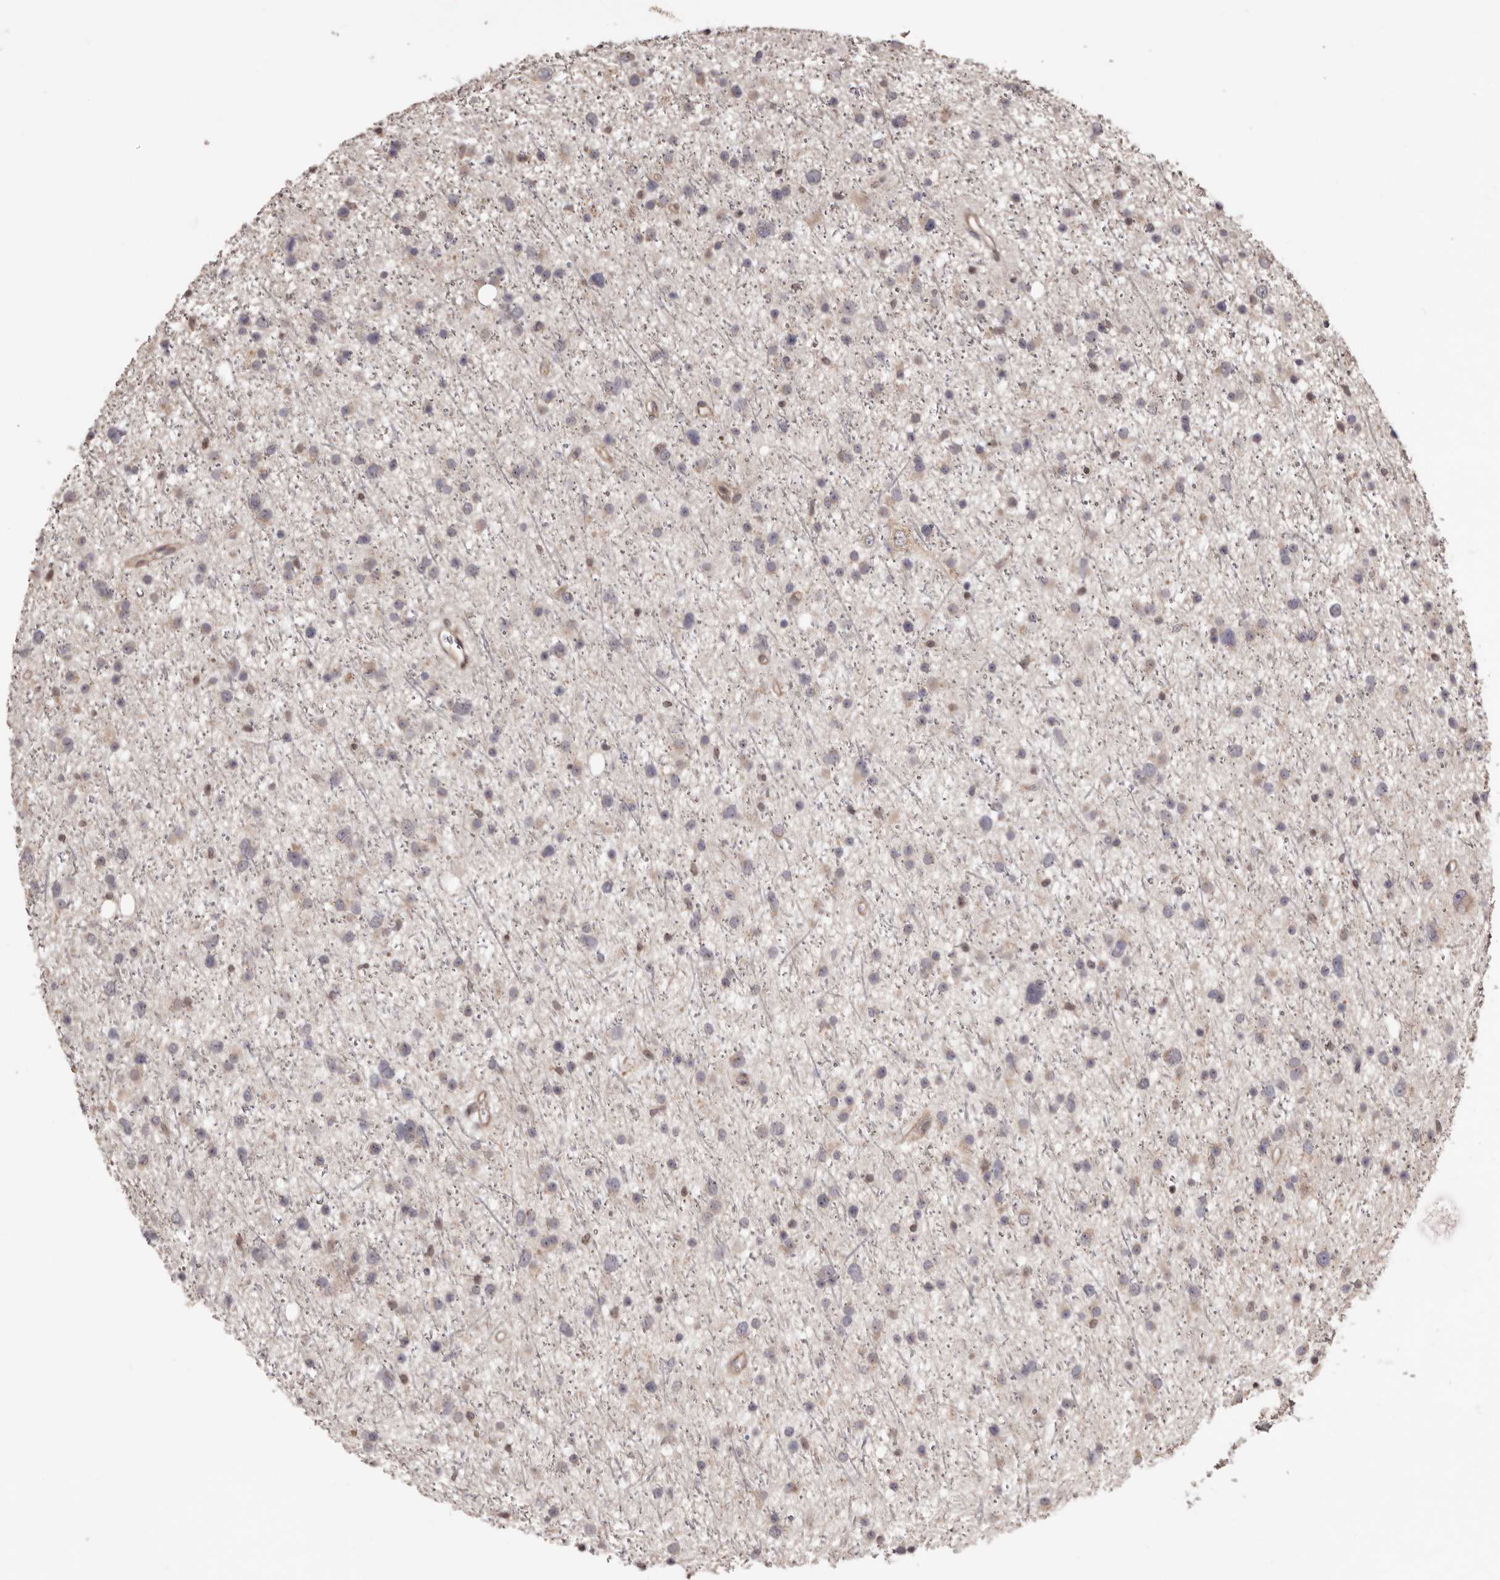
{"staining": {"intensity": "weak", "quantity": "<25%", "location": "cytoplasmic/membranous"}, "tissue": "glioma", "cell_type": "Tumor cells", "image_type": "cancer", "snomed": [{"axis": "morphology", "description": "Glioma, malignant, Low grade"}, {"axis": "topography", "description": "Cerebral cortex"}], "caption": "Glioma was stained to show a protein in brown. There is no significant positivity in tumor cells.", "gene": "ZCCHC7", "patient": {"sex": "female", "age": 39}}